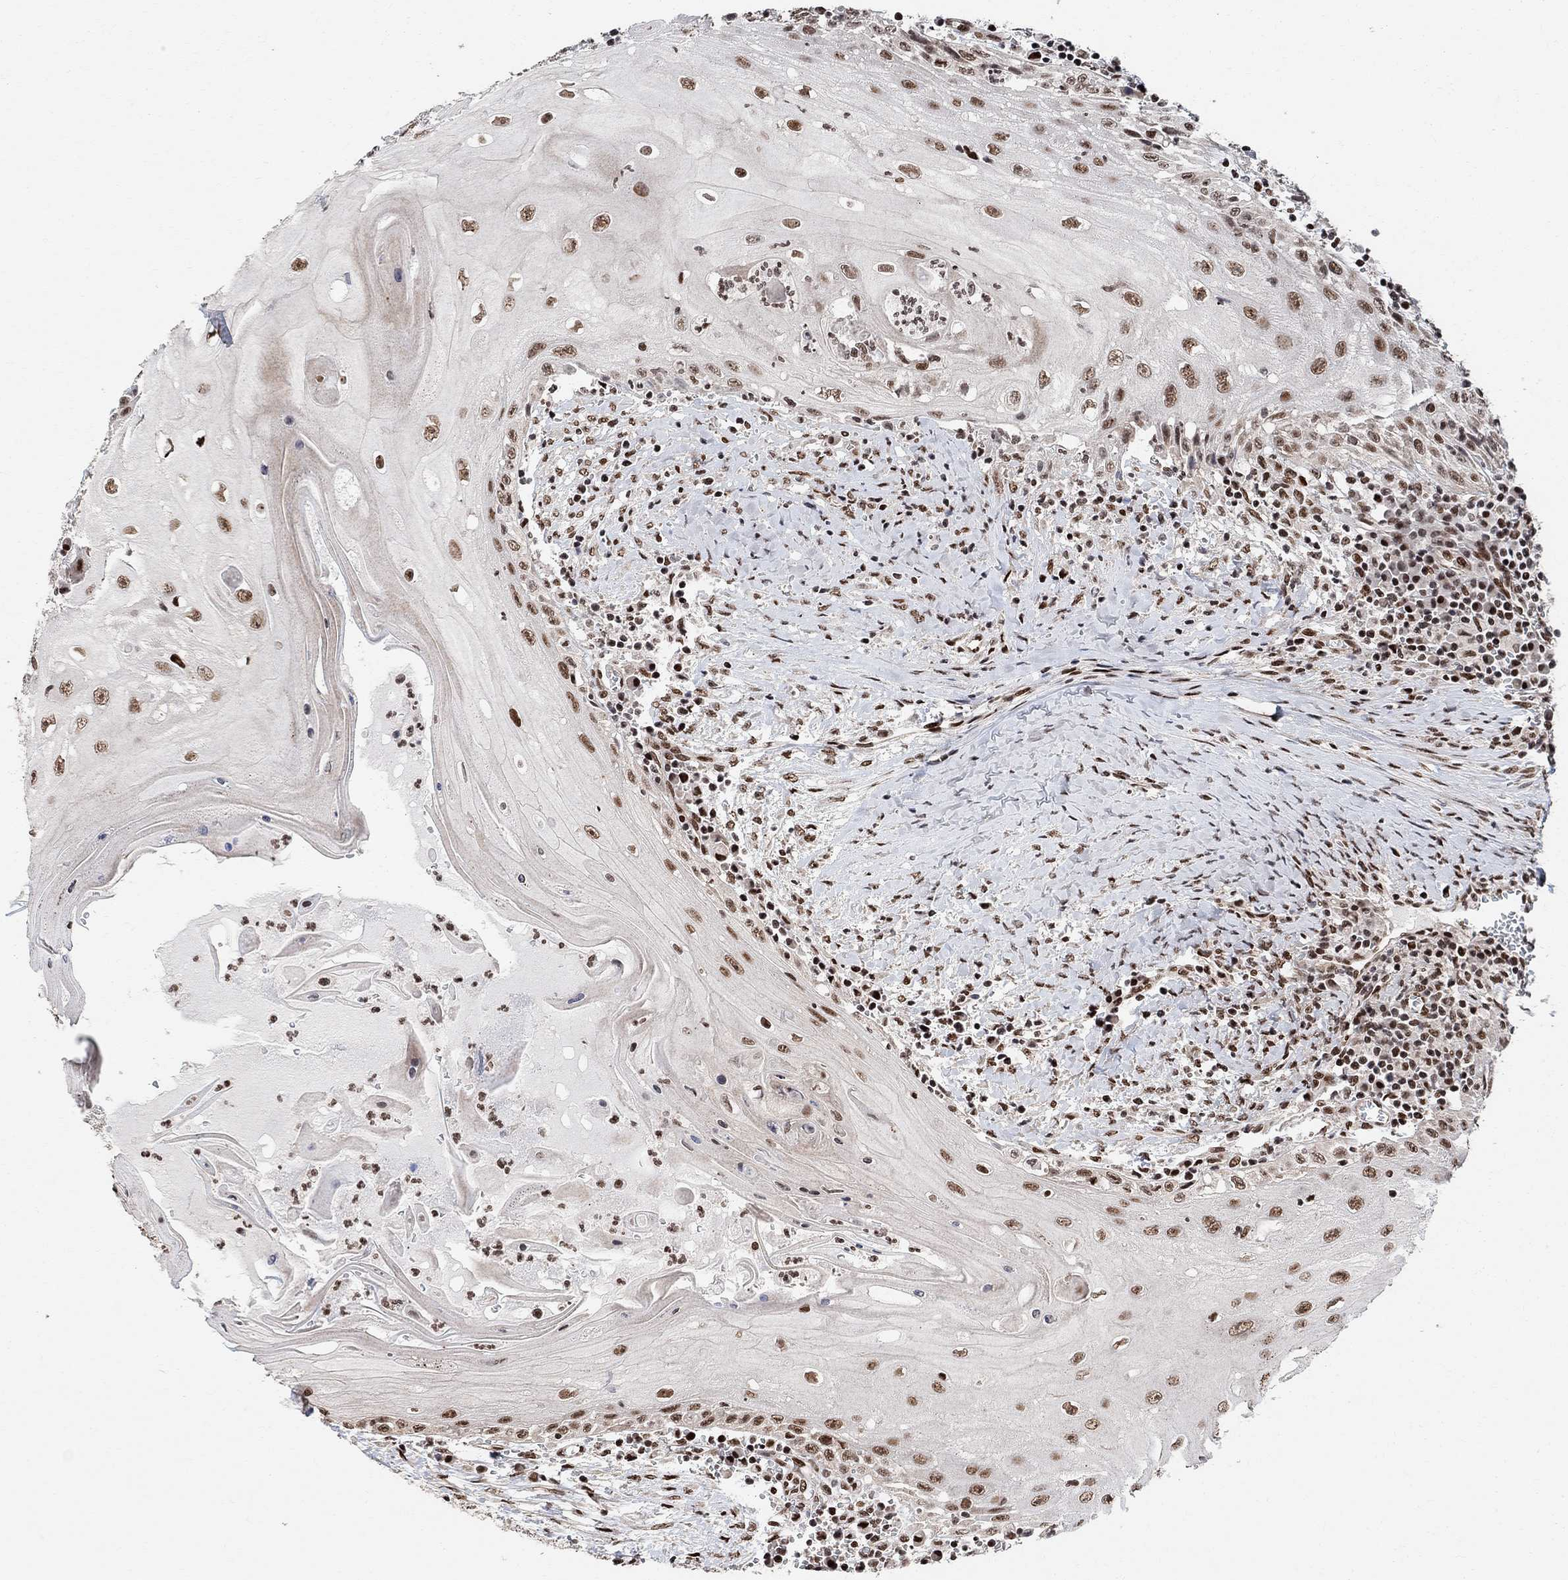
{"staining": {"intensity": "moderate", "quantity": ">75%", "location": "nuclear"}, "tissue": "head and neck cancer", "cell_type": "Tumor cells", "image_type": "cancer", "snomed": [{"axis": "morphology", "description": "Squamous cell carcinoma, NOS"}, {"axis": "topography", "description": "Oral tissue"}, {"axis": "topography", "description": "Head-Neck"}], "caption": "The histopathology image exhibits staining of head and neck cancer (squamous cell carcinoma), revealing moderate nuclear protein staining (brown color) within tumor cells.", "gene": "E4F1", "patient": {"sex": "male", "age": 58}}